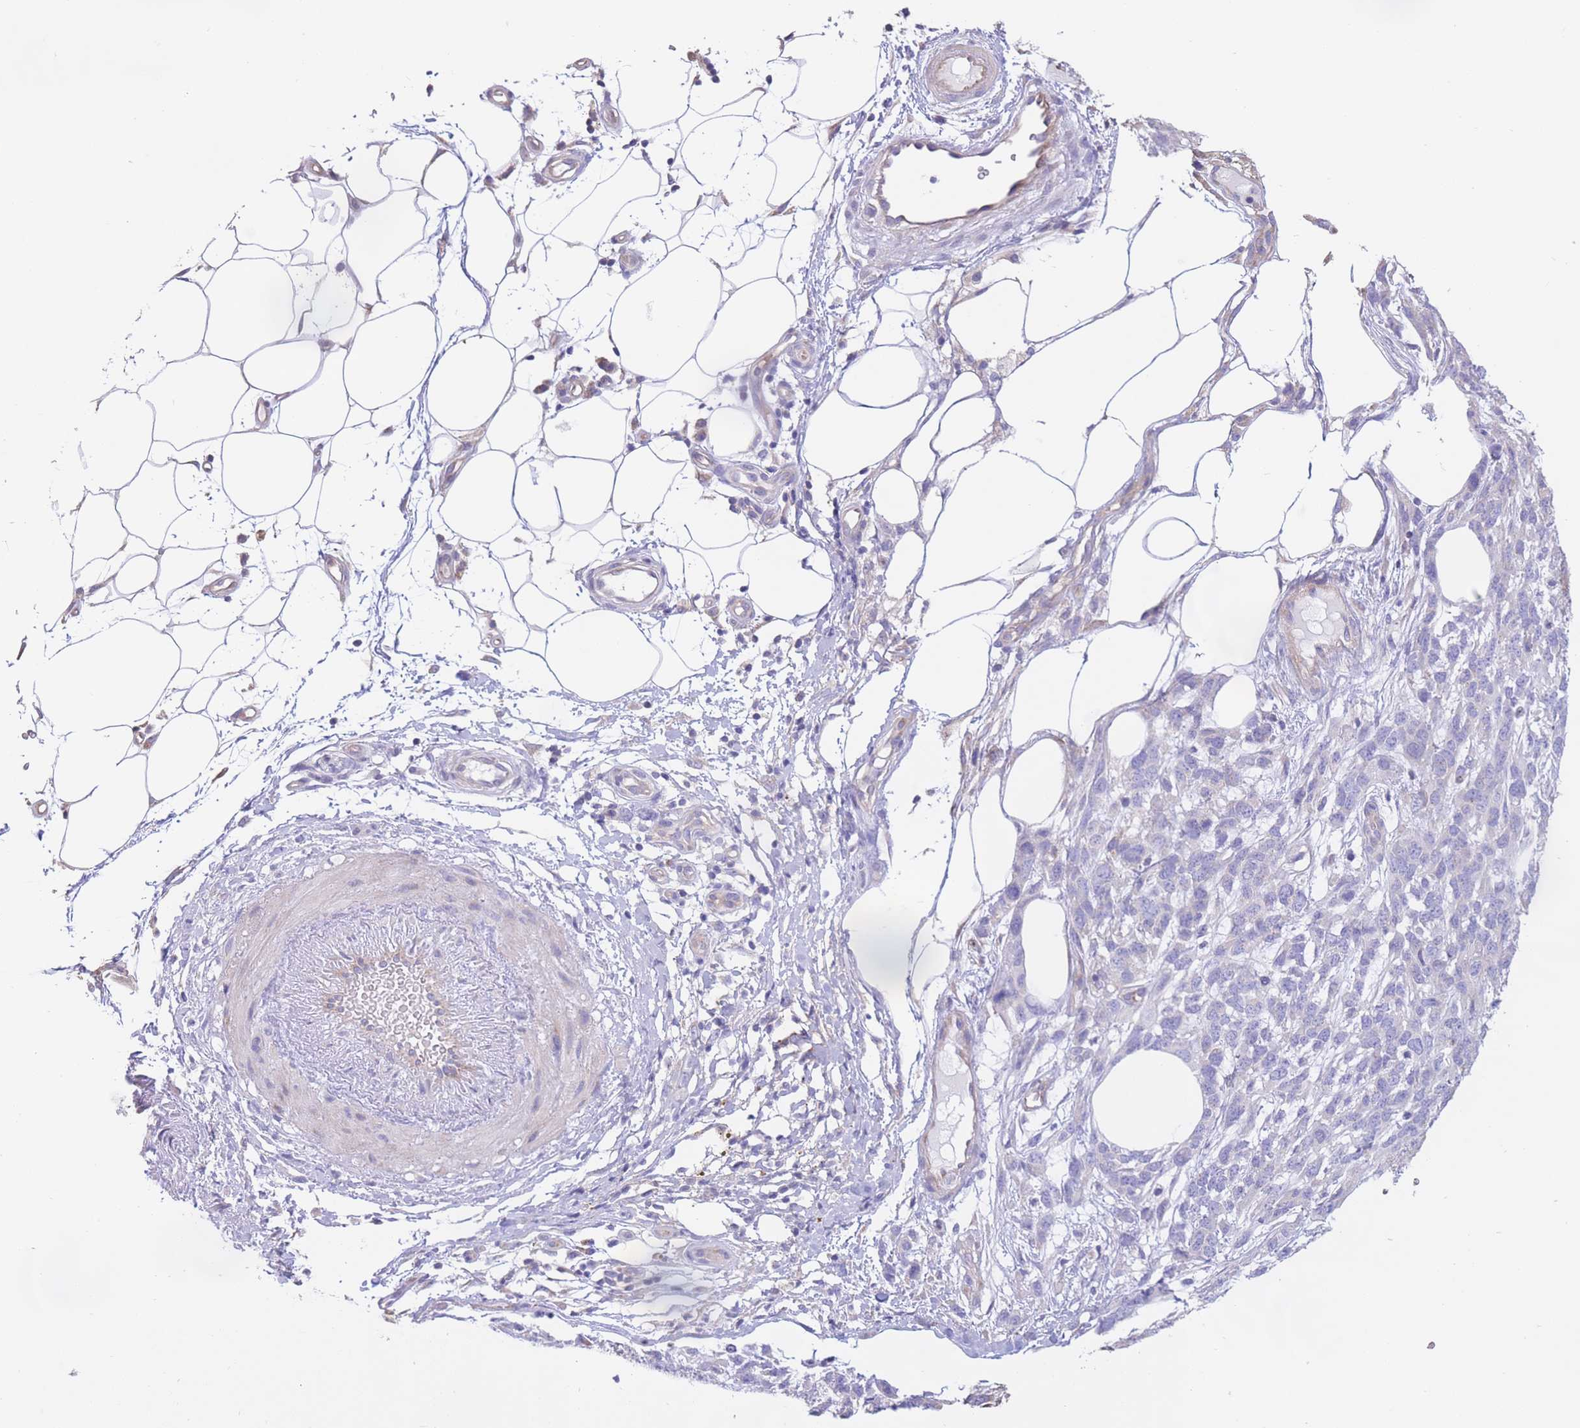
{"staining": {"intensity": "negative", "quantity": "none", "location": "none"}, "tissue": "melanoma", "cell_type": "Tumor cells", "image_type": "cancer", "snomed": [{"axis": "morphology", "description": "Normal morphology"}, {"axis": "morphology", "description": "Malignant melanoma, NOS"}, {"axis": "topography", "description": "Skin"}], "caption": "Immunohistochemistry (IHC) photomicrograph of human melanoma stained for a protein (brown), which displays no staining in tumor cells. (Stains: DAB (3,3'-diaminobenzidine) IHC with hematoxylin counter stain, Microscopy: brightfield microscopy at high magnification).", "gene": "ALS2CL", "patient": {"sex": "female", "age": 72}}